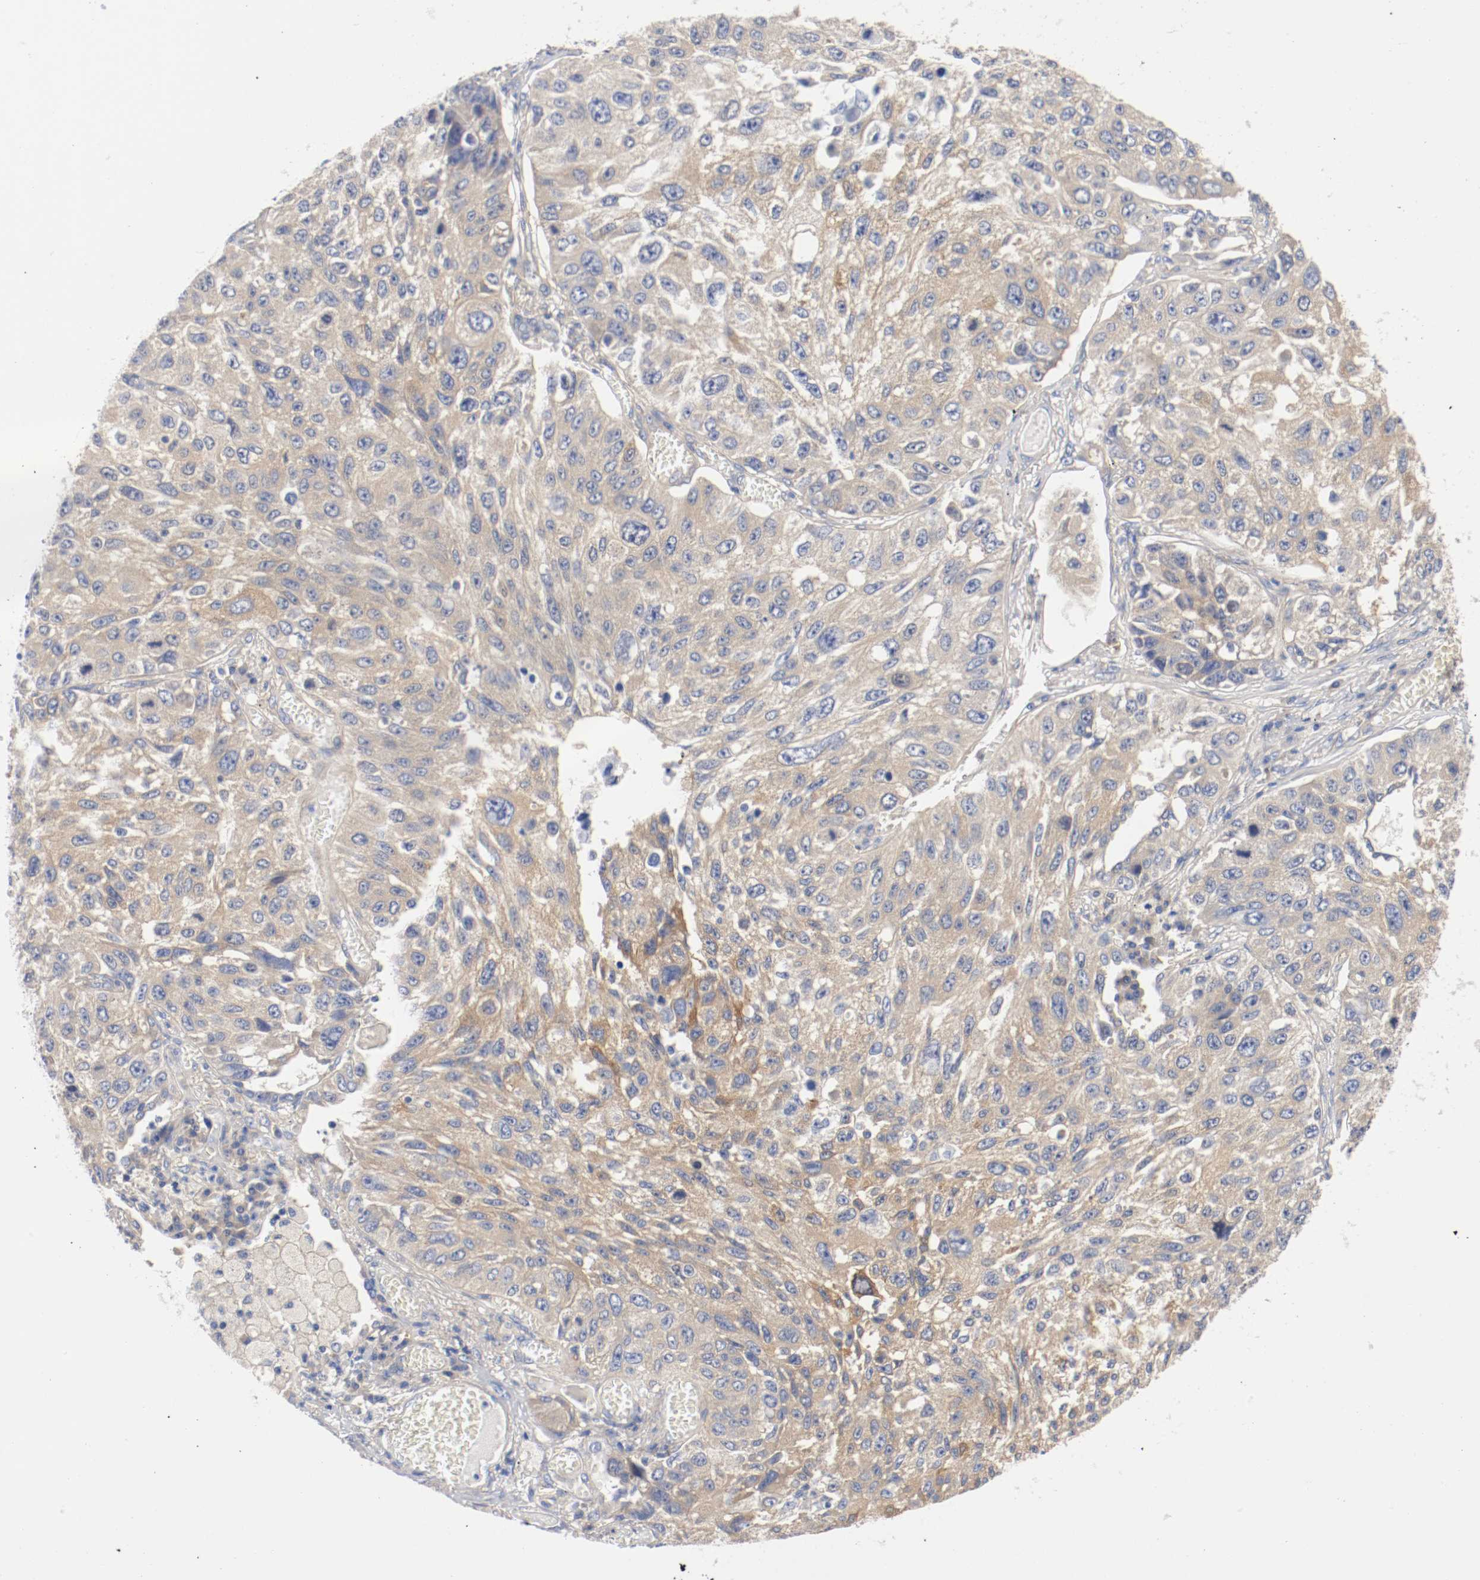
{"staining": {"intensity": "weak", "quantity": ">75%", "location": "cytoplasmic/membranous"}, "tissue": "lung cancer", "cell_type": "Tumor cells", "image_type": "cancer", "snomed": [{"axis": "morphology", "description": "Squamous cell carcinoma, NOS"}, {"axis": "topography", "description": "Lung"}], "caption": "Tumor cells exhibit low levels of weak cytoplasmic/membranous staining in approximately >75% of cells in lung cancer. The protein is shown in brown color, while the nuclei are stained blue.", "gene": "HGS", "patient": {"sex": "male", "age": 71}}